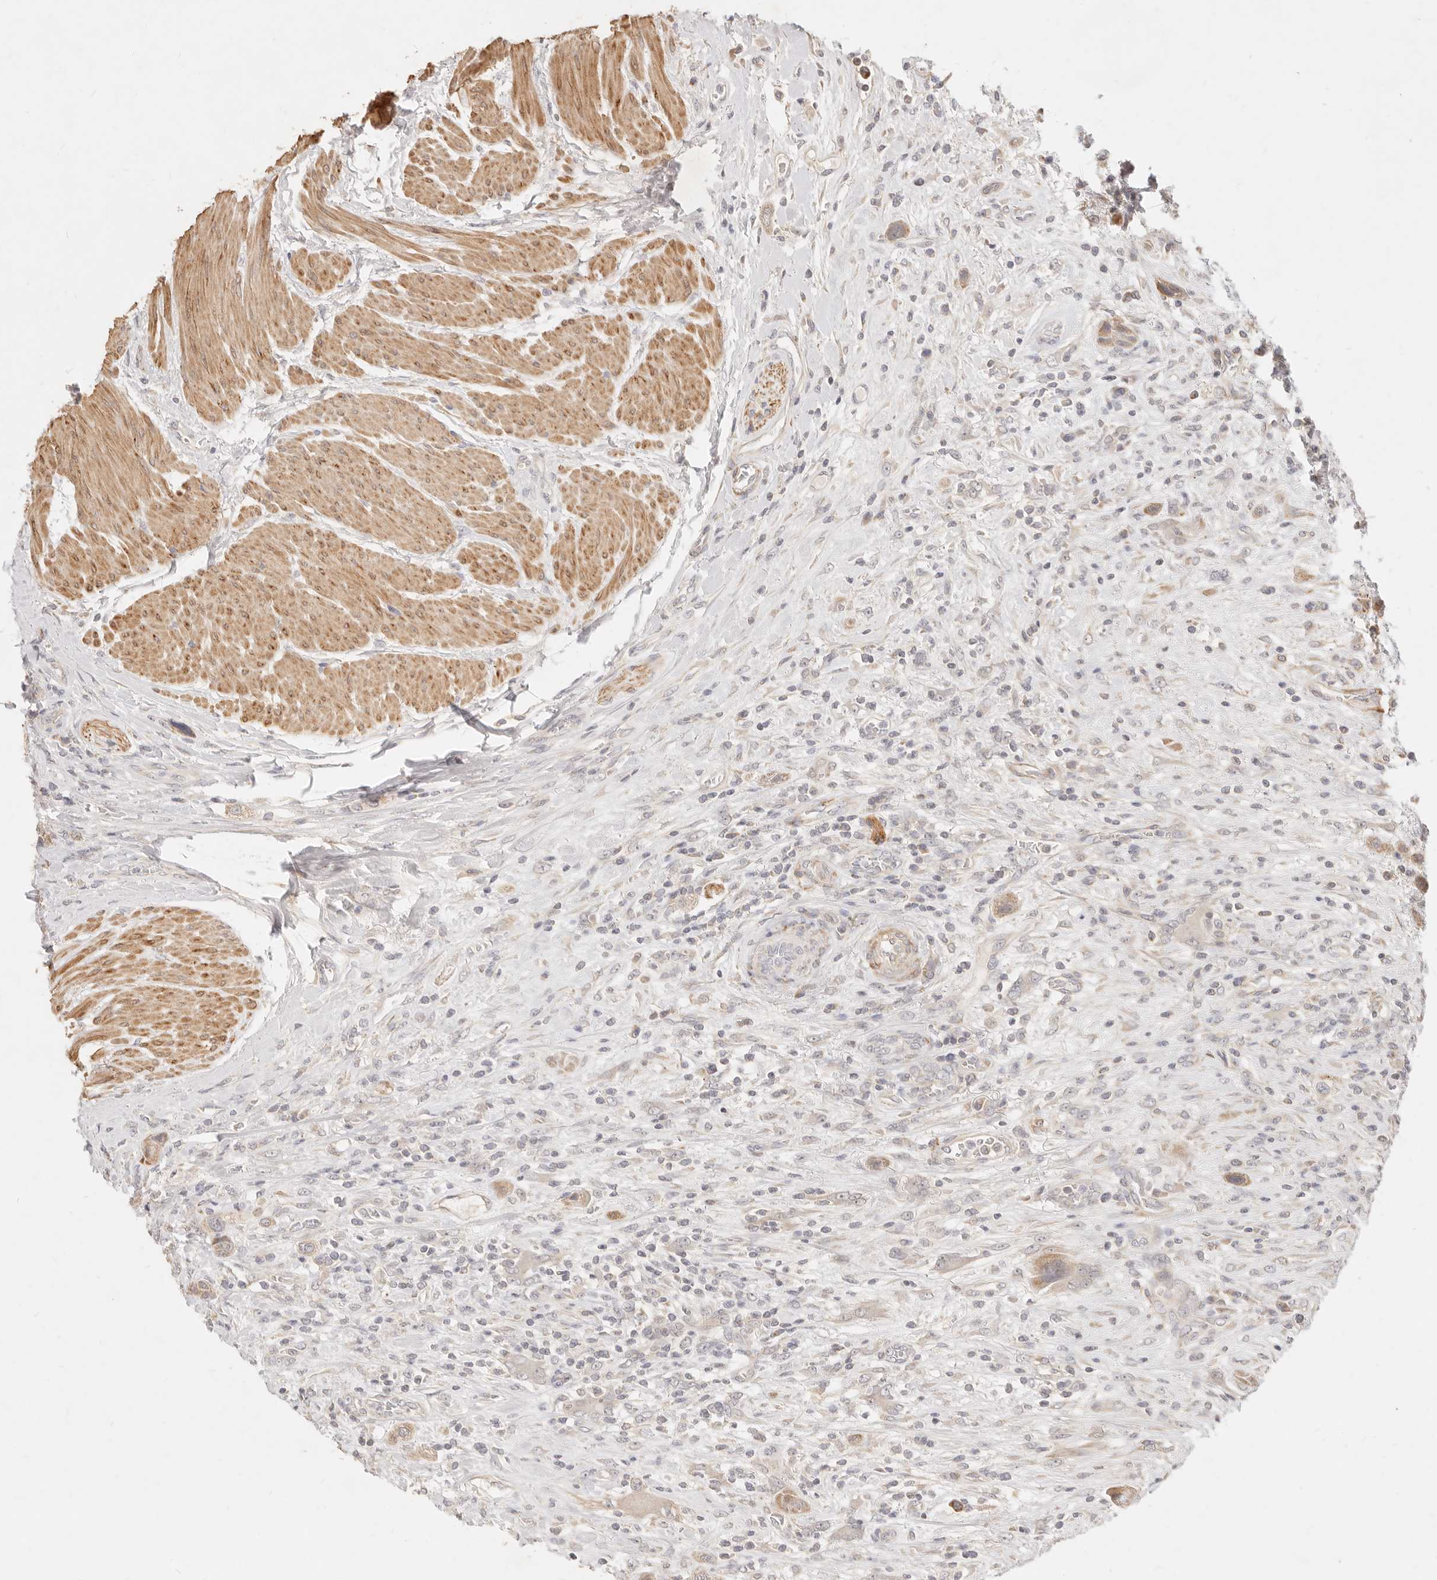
{"staining": {"intensity": "weak", "quantity": "25%-75%", "location": "cytoplasmic/membranous"}, "tissue": "urothelial cancer", "cell_type": "Tumor cells", "image_type": "cancer", "snomed": [{"axis": "morphology", "description": "Urothelial carcinoma, High grade"}, {"axis": "topography", "description": "Urinary bladder"}], "caption": "There is low levels of weak cytoplasmic/membranous staining in tumor cells of urothelial carcinoma (high-grade), as demonstrated by immunohistochemical staining (brown color).", "gene": "RUBCNL", "patient": {"sex": "male", "age": 50}}